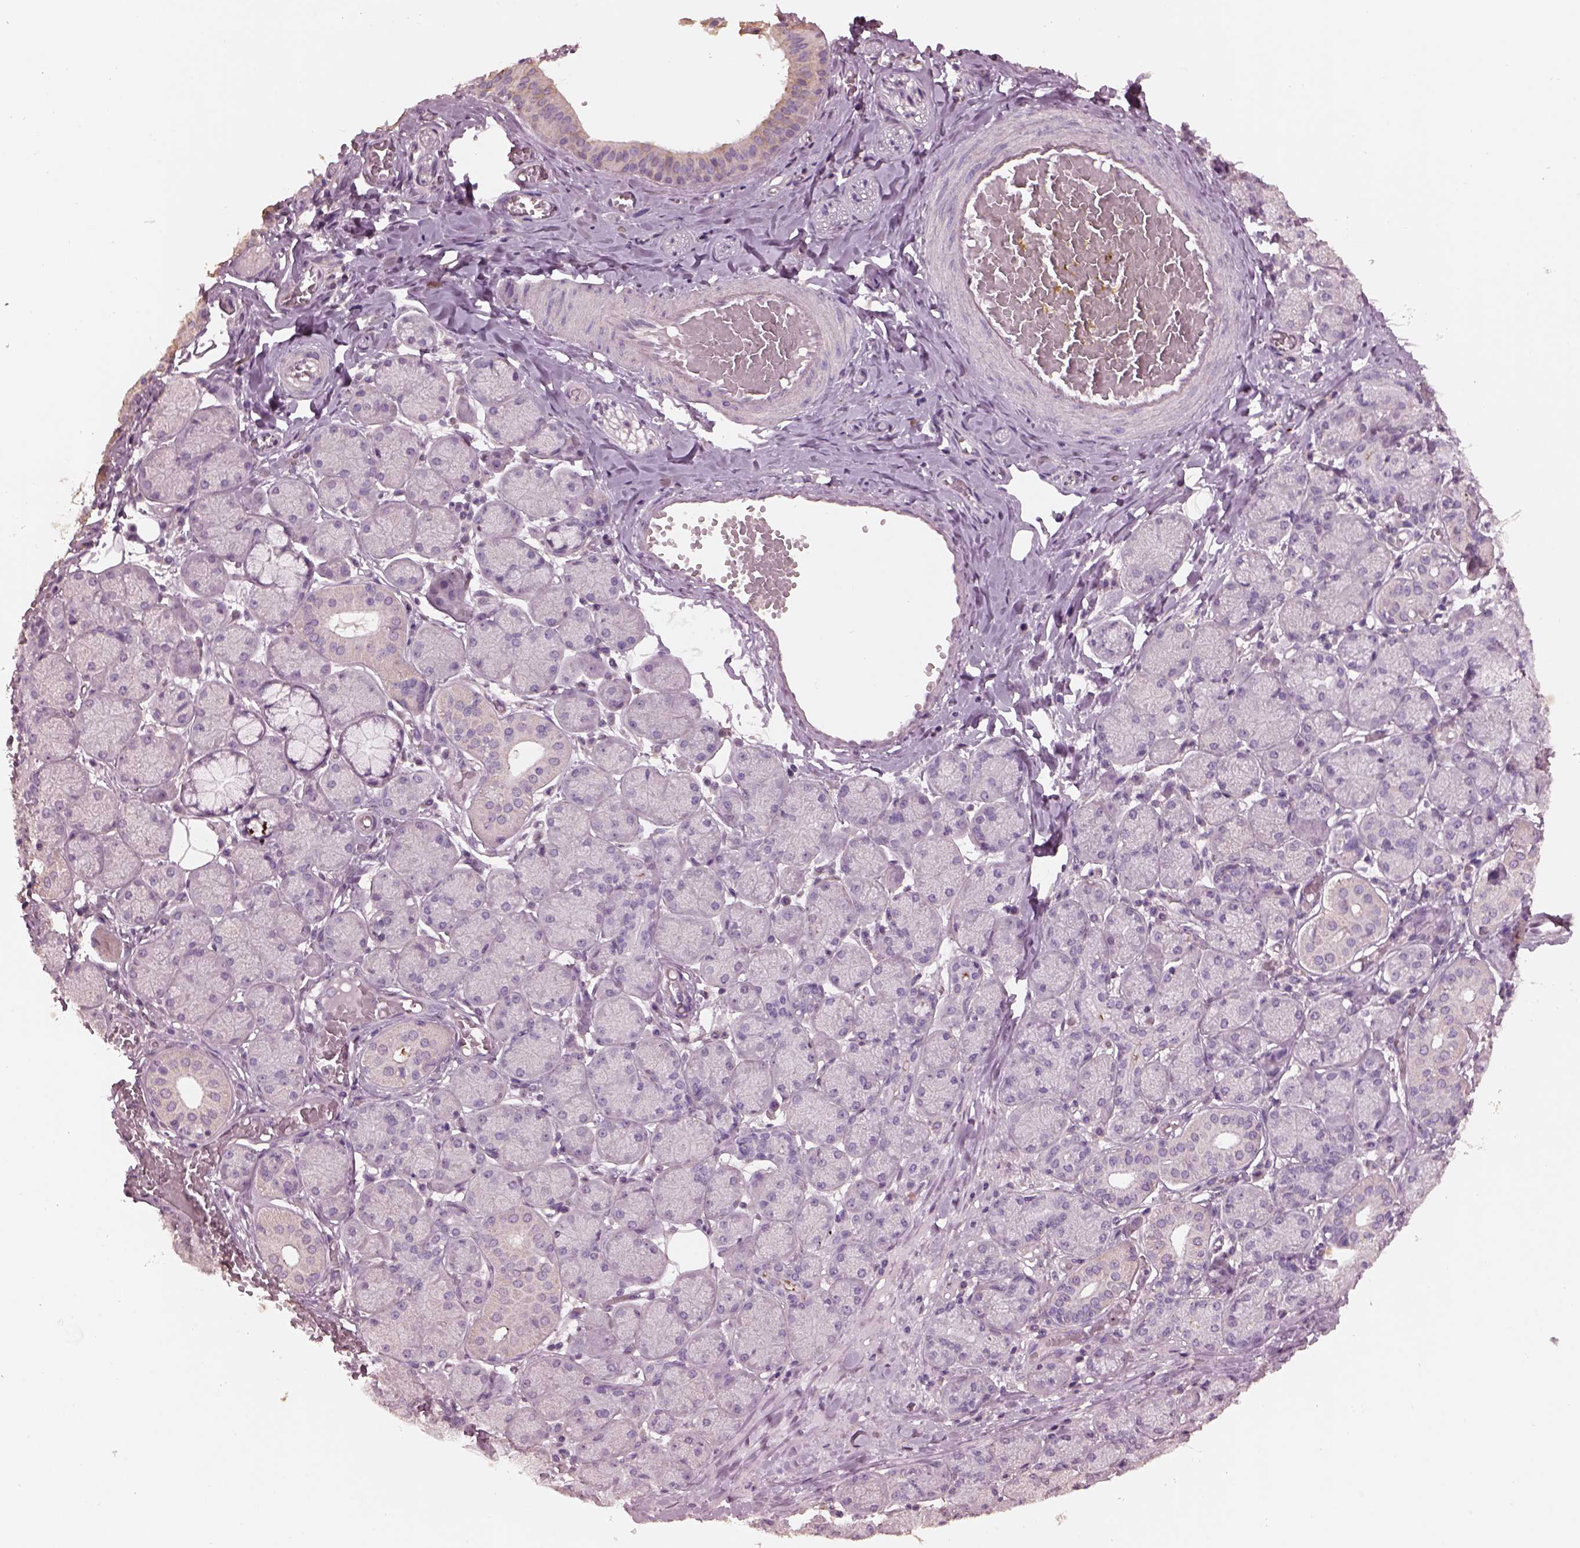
{"staining": {"intensity": "negative", "quantity": "none", "location": "none"}, "tissue": "salivary gland", "cell_type": "Glandular cells", "image_type": "normal", "snomed": [{"axis": "morphology", "description": "Normal tissue, NOS"}, {"axis": "topography", "description": "Salivary gland"}, {"axis": "topography", "description": "Peripheral nerve tissue"}], "caption": "IHC micrograph of unremarkable salivary gland: salivary gland stained with DAB reveals no significant protein expression in glandular cells.", "gene": "SRI", "patient": {"sex": "female", "age": 24}}